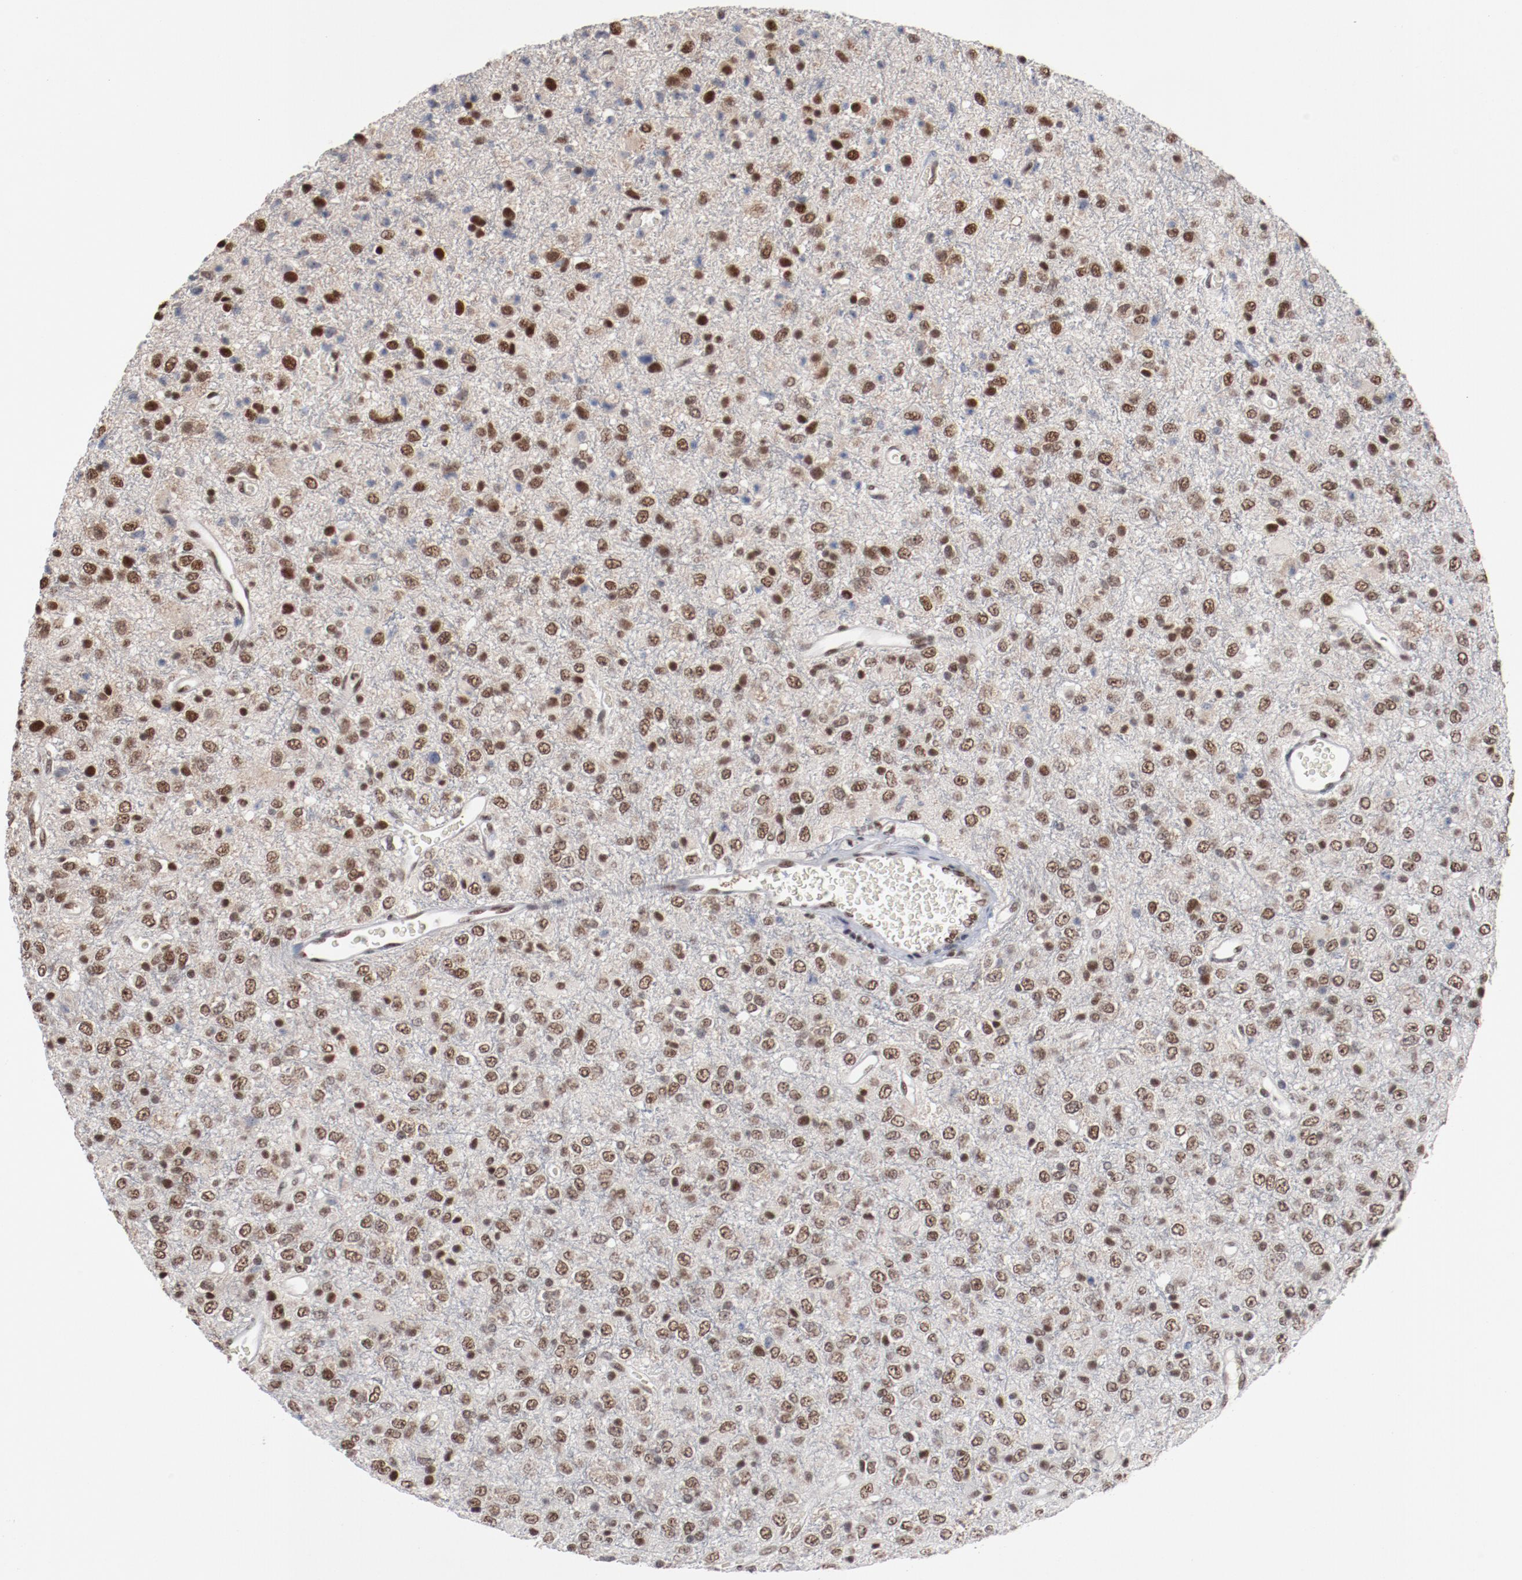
{"staining": {"intensity": "strong", "quantity": ">75%", "location": "nuclear"}, "tissue": "glioma", "cell_type": "Tumor cells", "image_type": "cancer", "snomed": [{"axis": "morphology", "description": "Glioma, malignant, High grade"}, {"axis": "topography", "description": "pancreas cauda"}], "caption": "Tumor cells reveal high levels of strong nuclear expression in about >75% of cells in human malignant high-grade glioma. (DAB IHC, brown staining for protein, blue staining for nuclei).", "gene": "BUB3", "patient": {"sex": "male", "age": 60}}